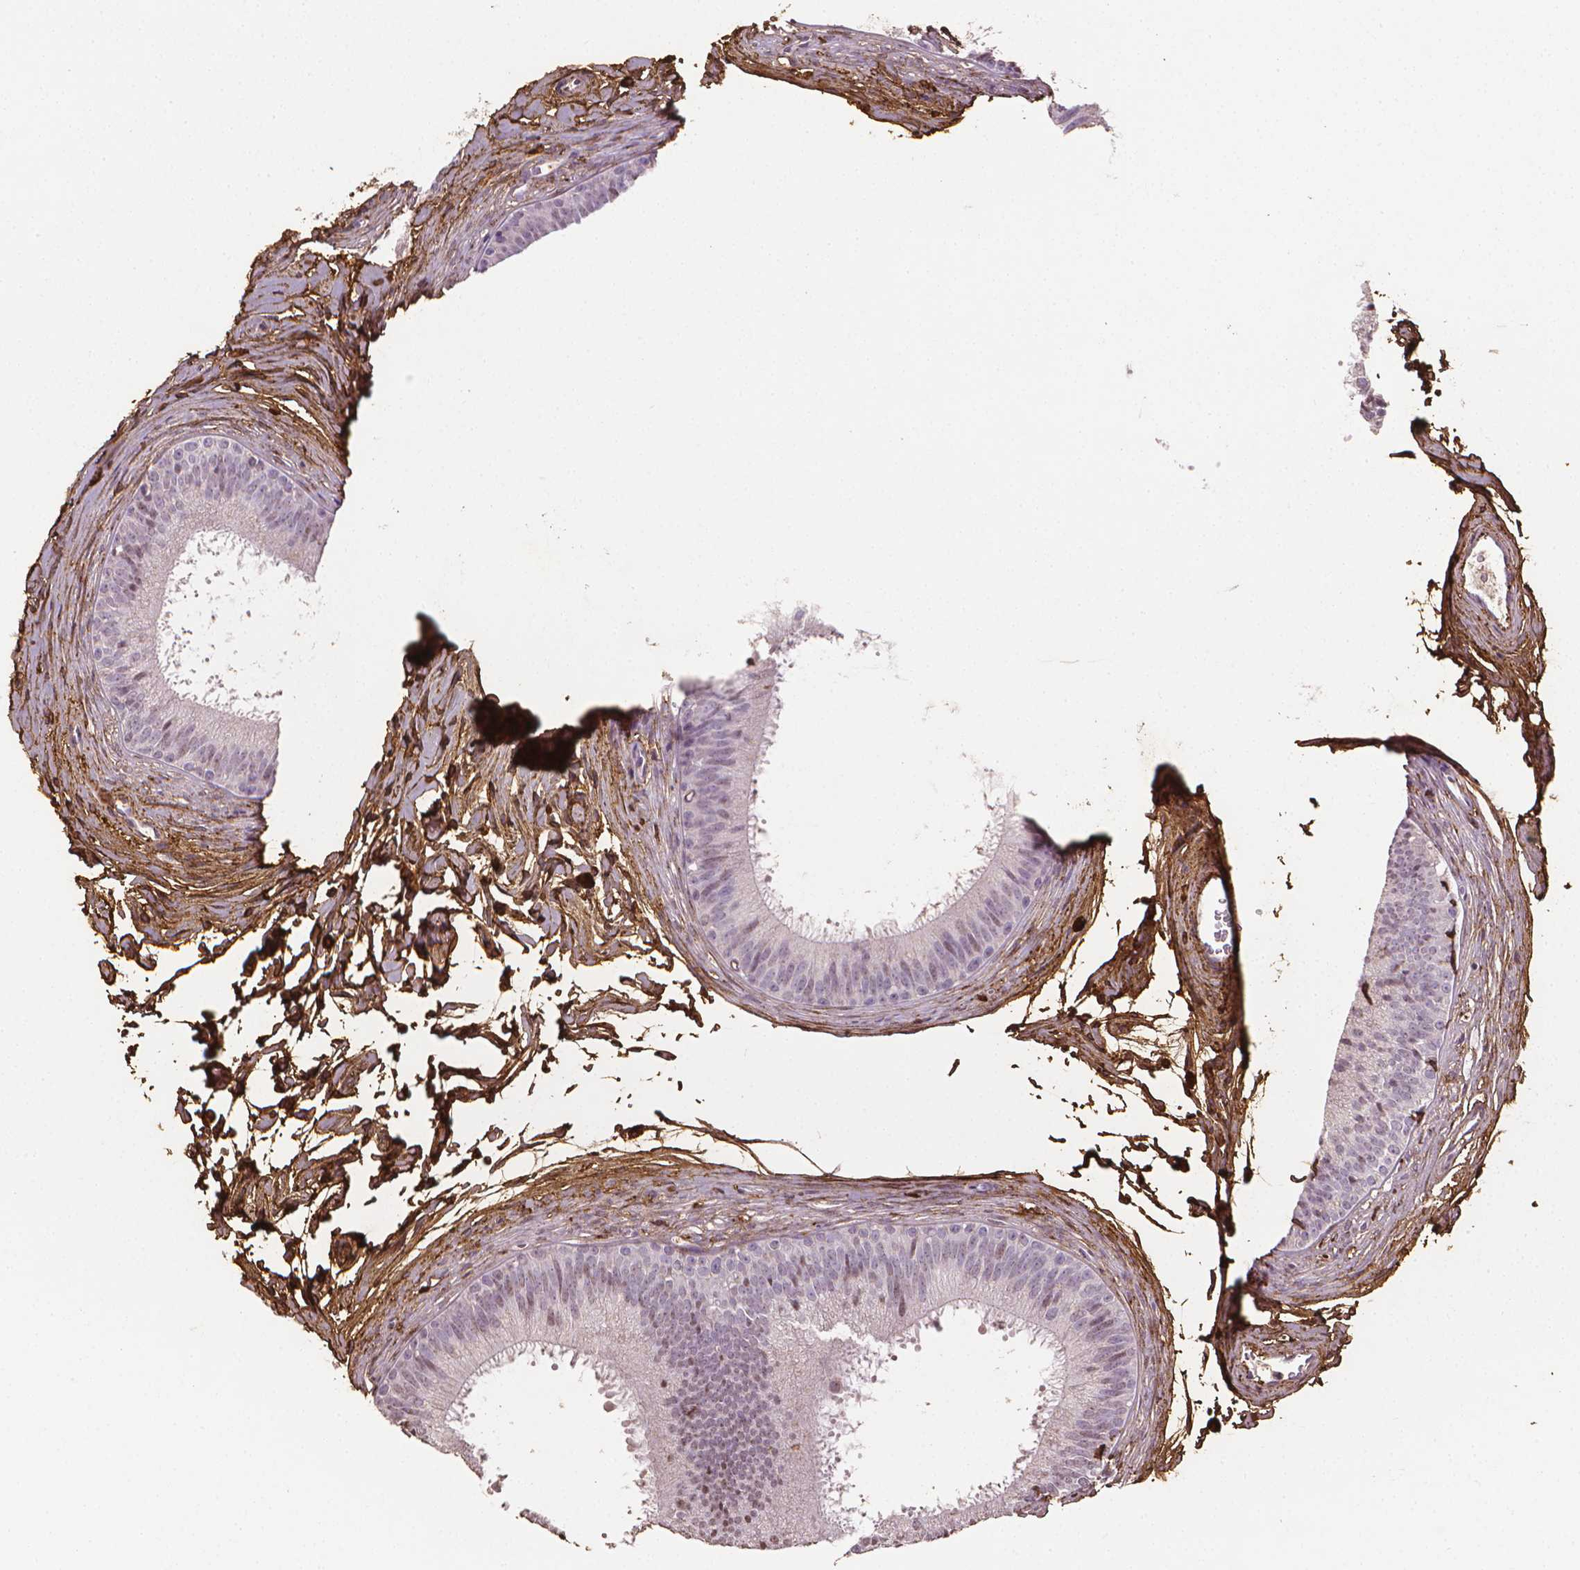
{"staining": {"intensity": "negative", "quantity": "none", "location": "none"}, "tissue": "epididymis", "cell_type": "Glandular cells", "image_type": "normal", "snomed": [{"axis": "morphology", "description": "Normal tissue, NOS"}, {"axis": "topography", "description": "Epididymis"}], "caption": "The photomicrograph shows no significant expression in glandular cells of epididymis.", "gene": "DCN", "patient": {"sex": "male", "age": 24}}